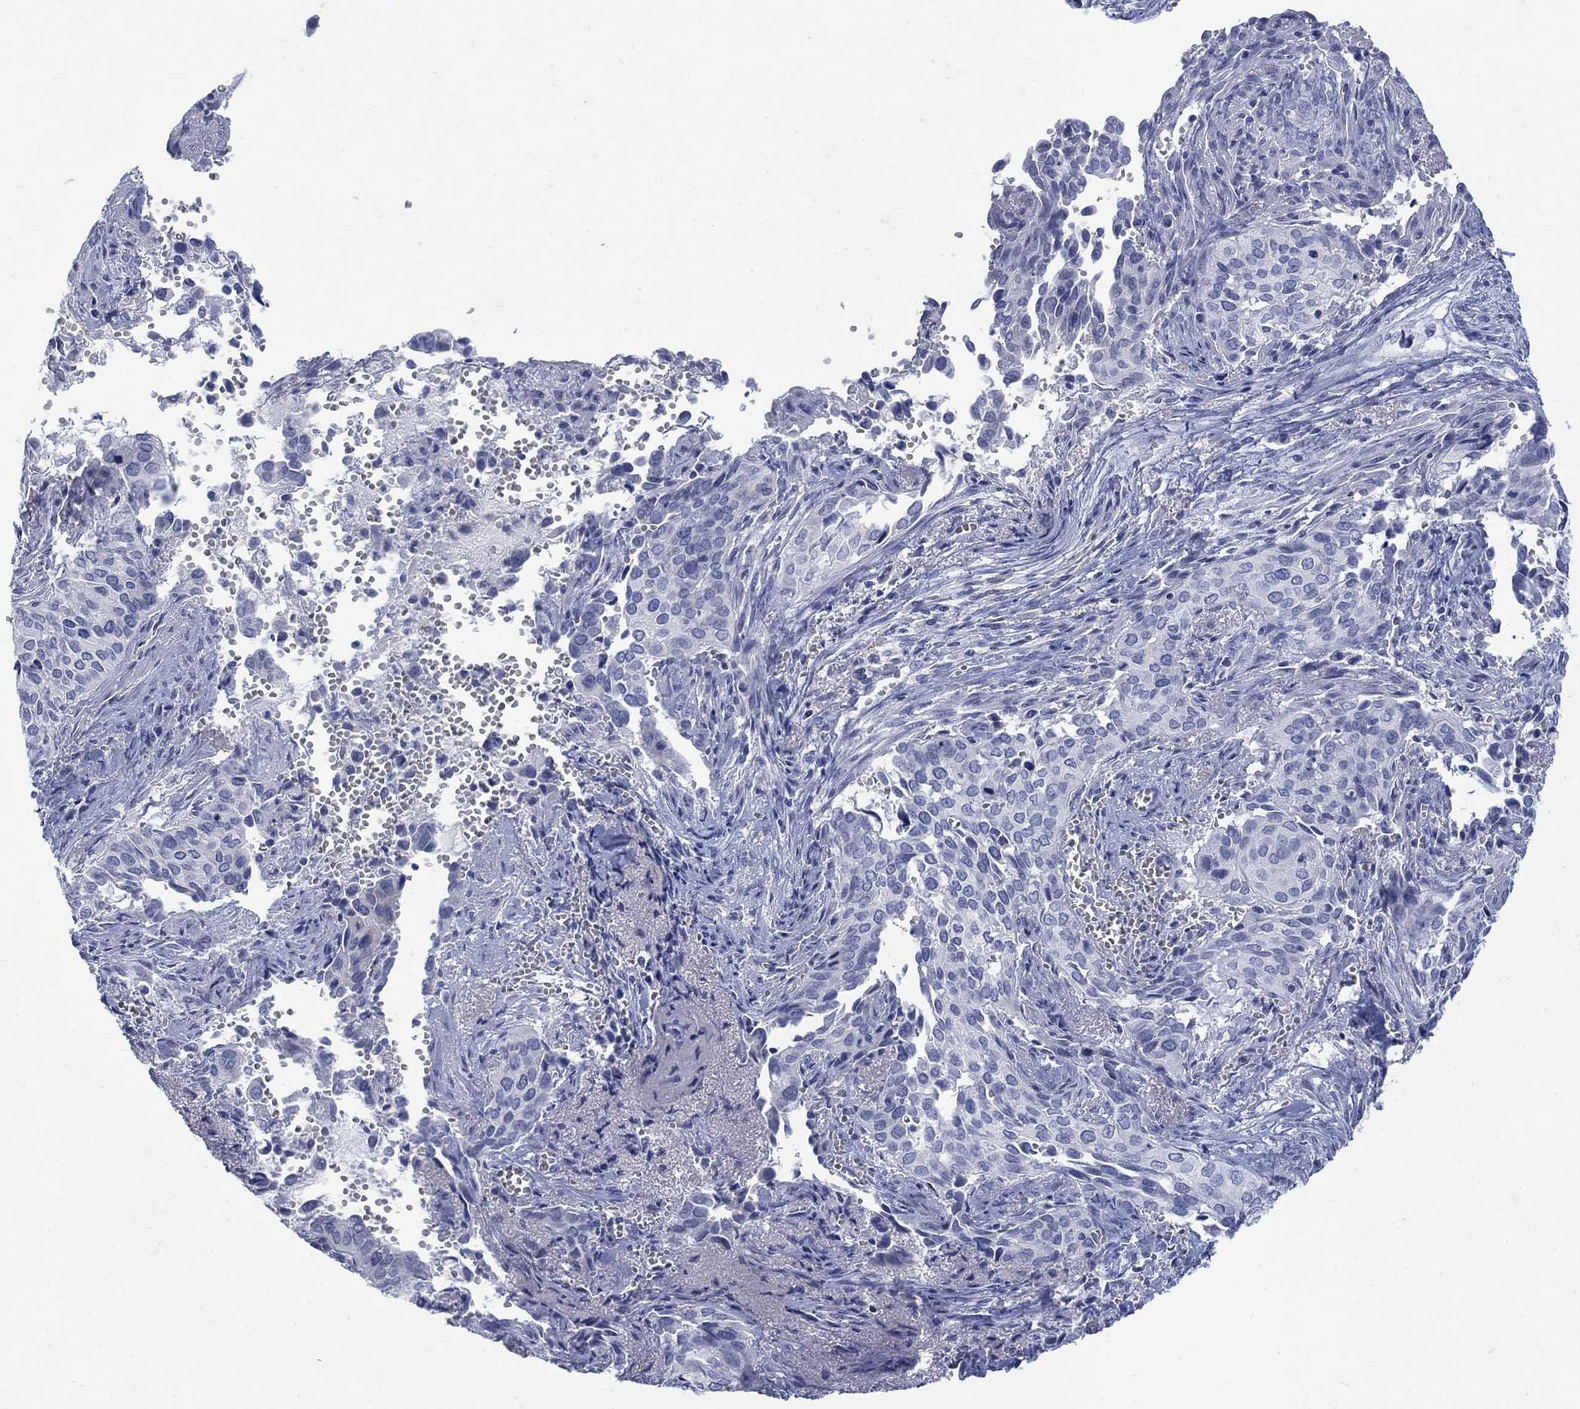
{"staining": {"intensity": "negative", "quantity": "none", "location": "none"}, "tissue": "cervical cancer", "cell_type": "Tumor cells", "image_type": "cancer", "snomed": [{"axis": "morphology", "description": "Squamous cell carcinoma, NOS"}, {"axis": "topography", "description": "Cervix"}], "caption": "A high-resolution micrograph shows immunohistochemistry staining of cervical cancer, which demonstrates no significant expression in tumor cells. The staining is performed using DAB (3,3'-diaminobenzidine) brown chromogen with nuclei counter-stained in using hematoxylin.", "gene": "RFTN2", "patient": {"sex": "female", "age": 29}}